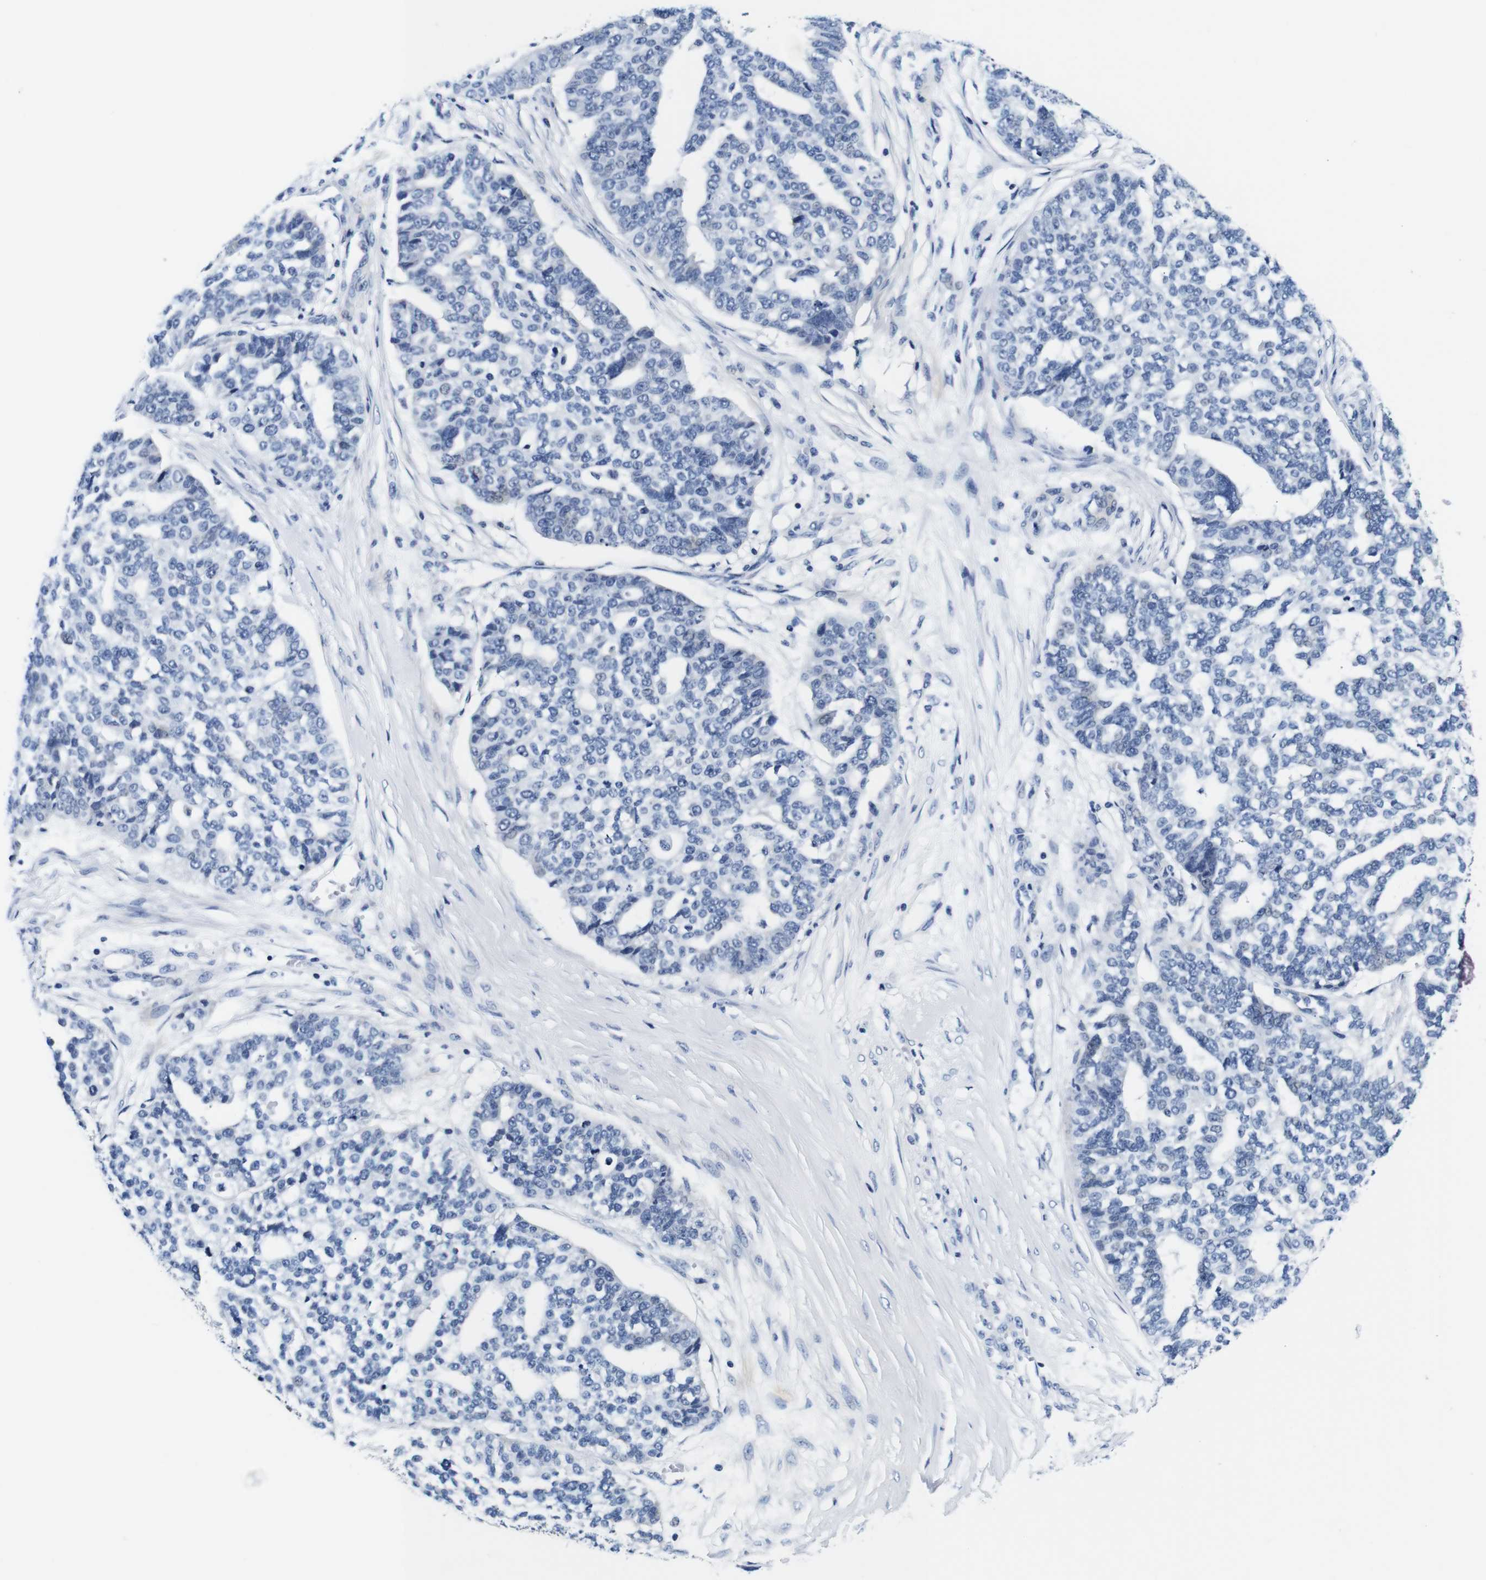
{"staining": {"intensity": "negative", "quantity": "none", "location": "none"}, "tissue": "ovarian cancer", "cell_type": "Tumor cells", "image_type": "cancer", "snomed": [{"axis": "morphology", "description": "Cystadenocarcinoma, serous, NOS"}, {"axis": "topography", "description": "Ovary"}], "caption": "This is an IHC micrograph of ovarian cancer. There is no positivity in tumor cells.", "gene": "GP1BA", "patient": {"sex": "female", "age": 59}}